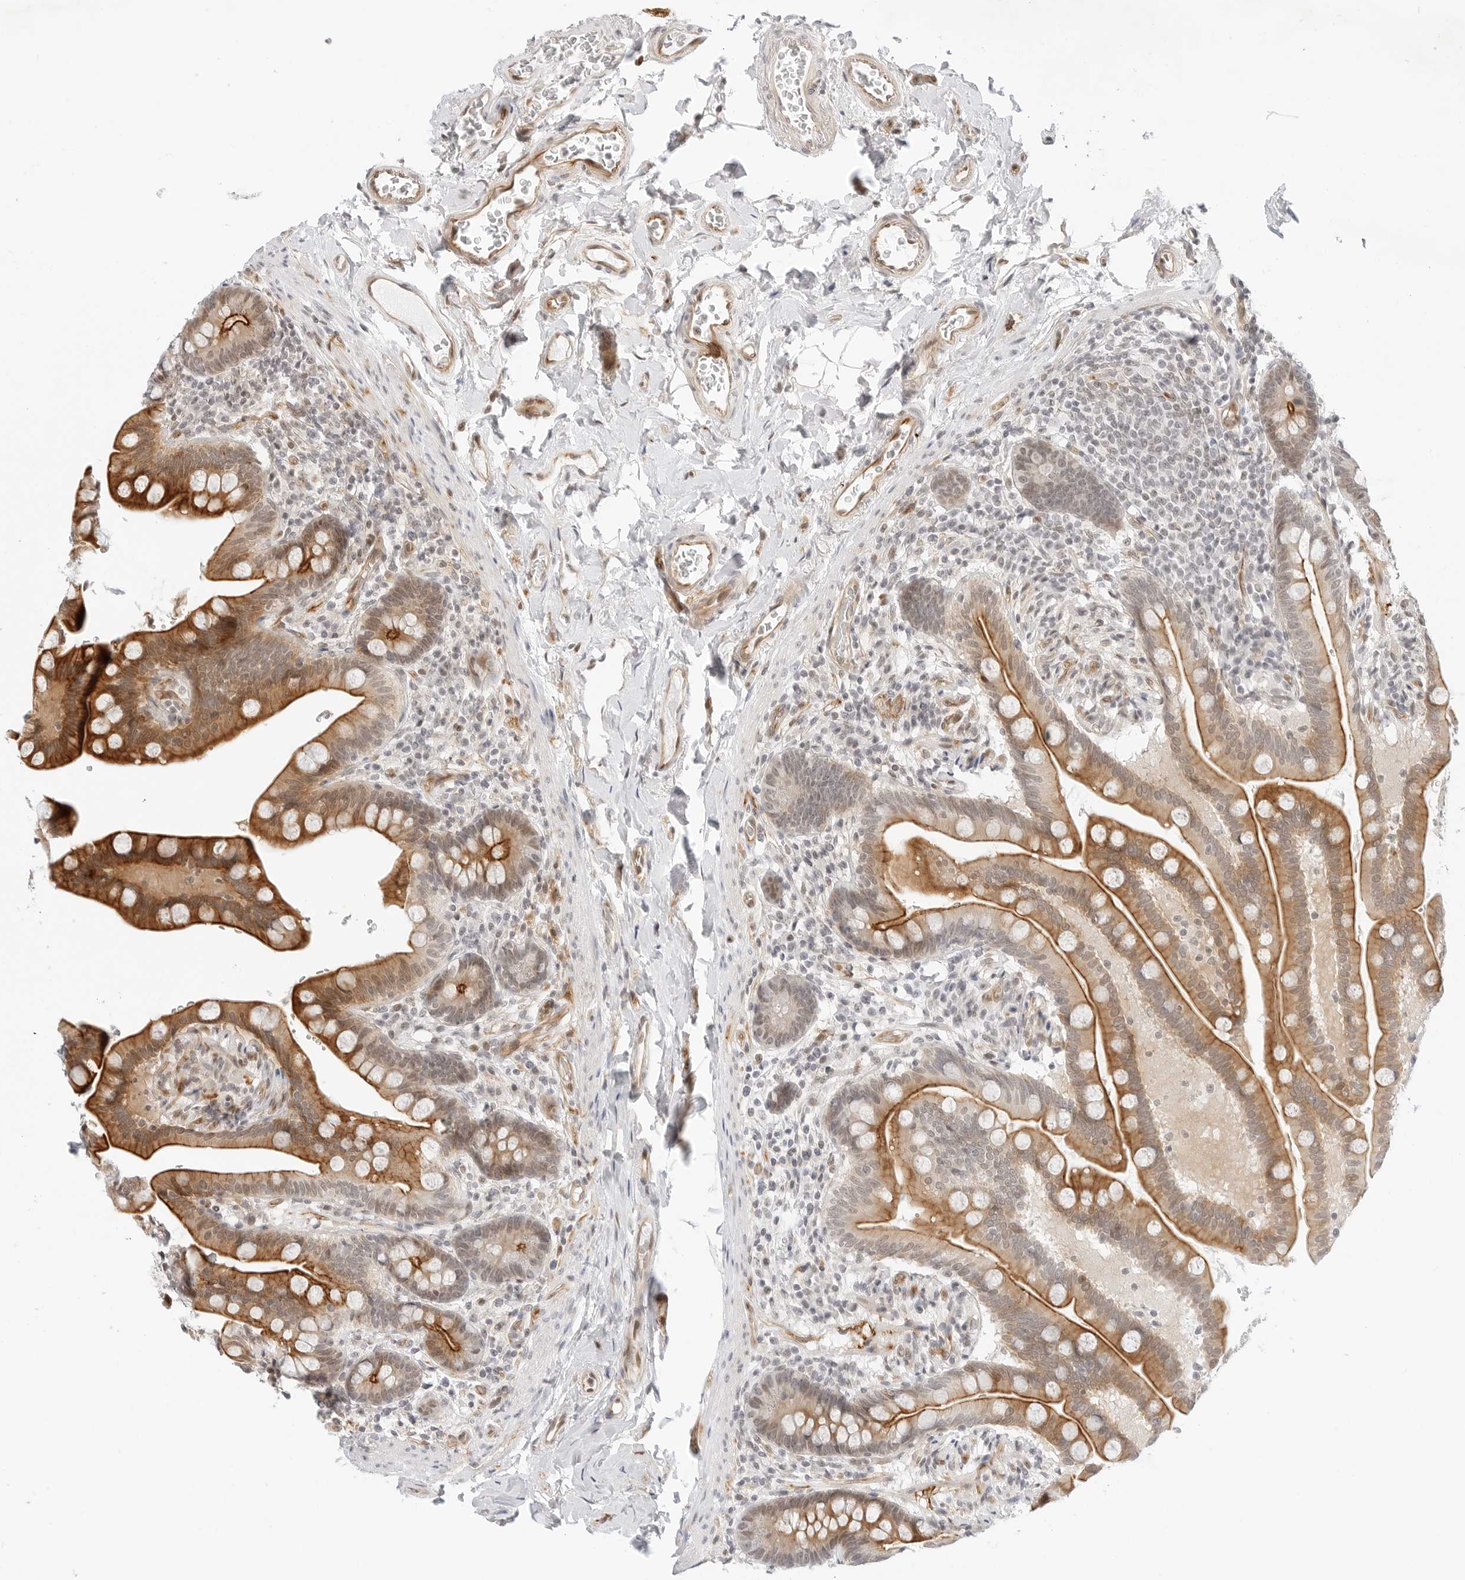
{"staining": {"intensity": "moderate", "quantity": "25%-75%", "location": "cytoplasmic/membranous,nuclear"}, "tissue": "colon", "cell_type": "Endothelial cells", "image_type": "normal", "snomed": [{"axis": "morphology", "description": "Normal tissue, NOS"}, {"axis": "topography", "description": "Smooth muscle"}, {"axis": "topography", "description": "Colon"}], "caption": "Protein expression by IHC displays moderate cytoplasmic/membranous,nuclear staining in about 25%-75% of endothelial cells in benign colon. The protein is shown in brown color, while the nuclei are stained blue.", "gene": "ZNF613", "patient": {"sex": "male", "age": 73}}